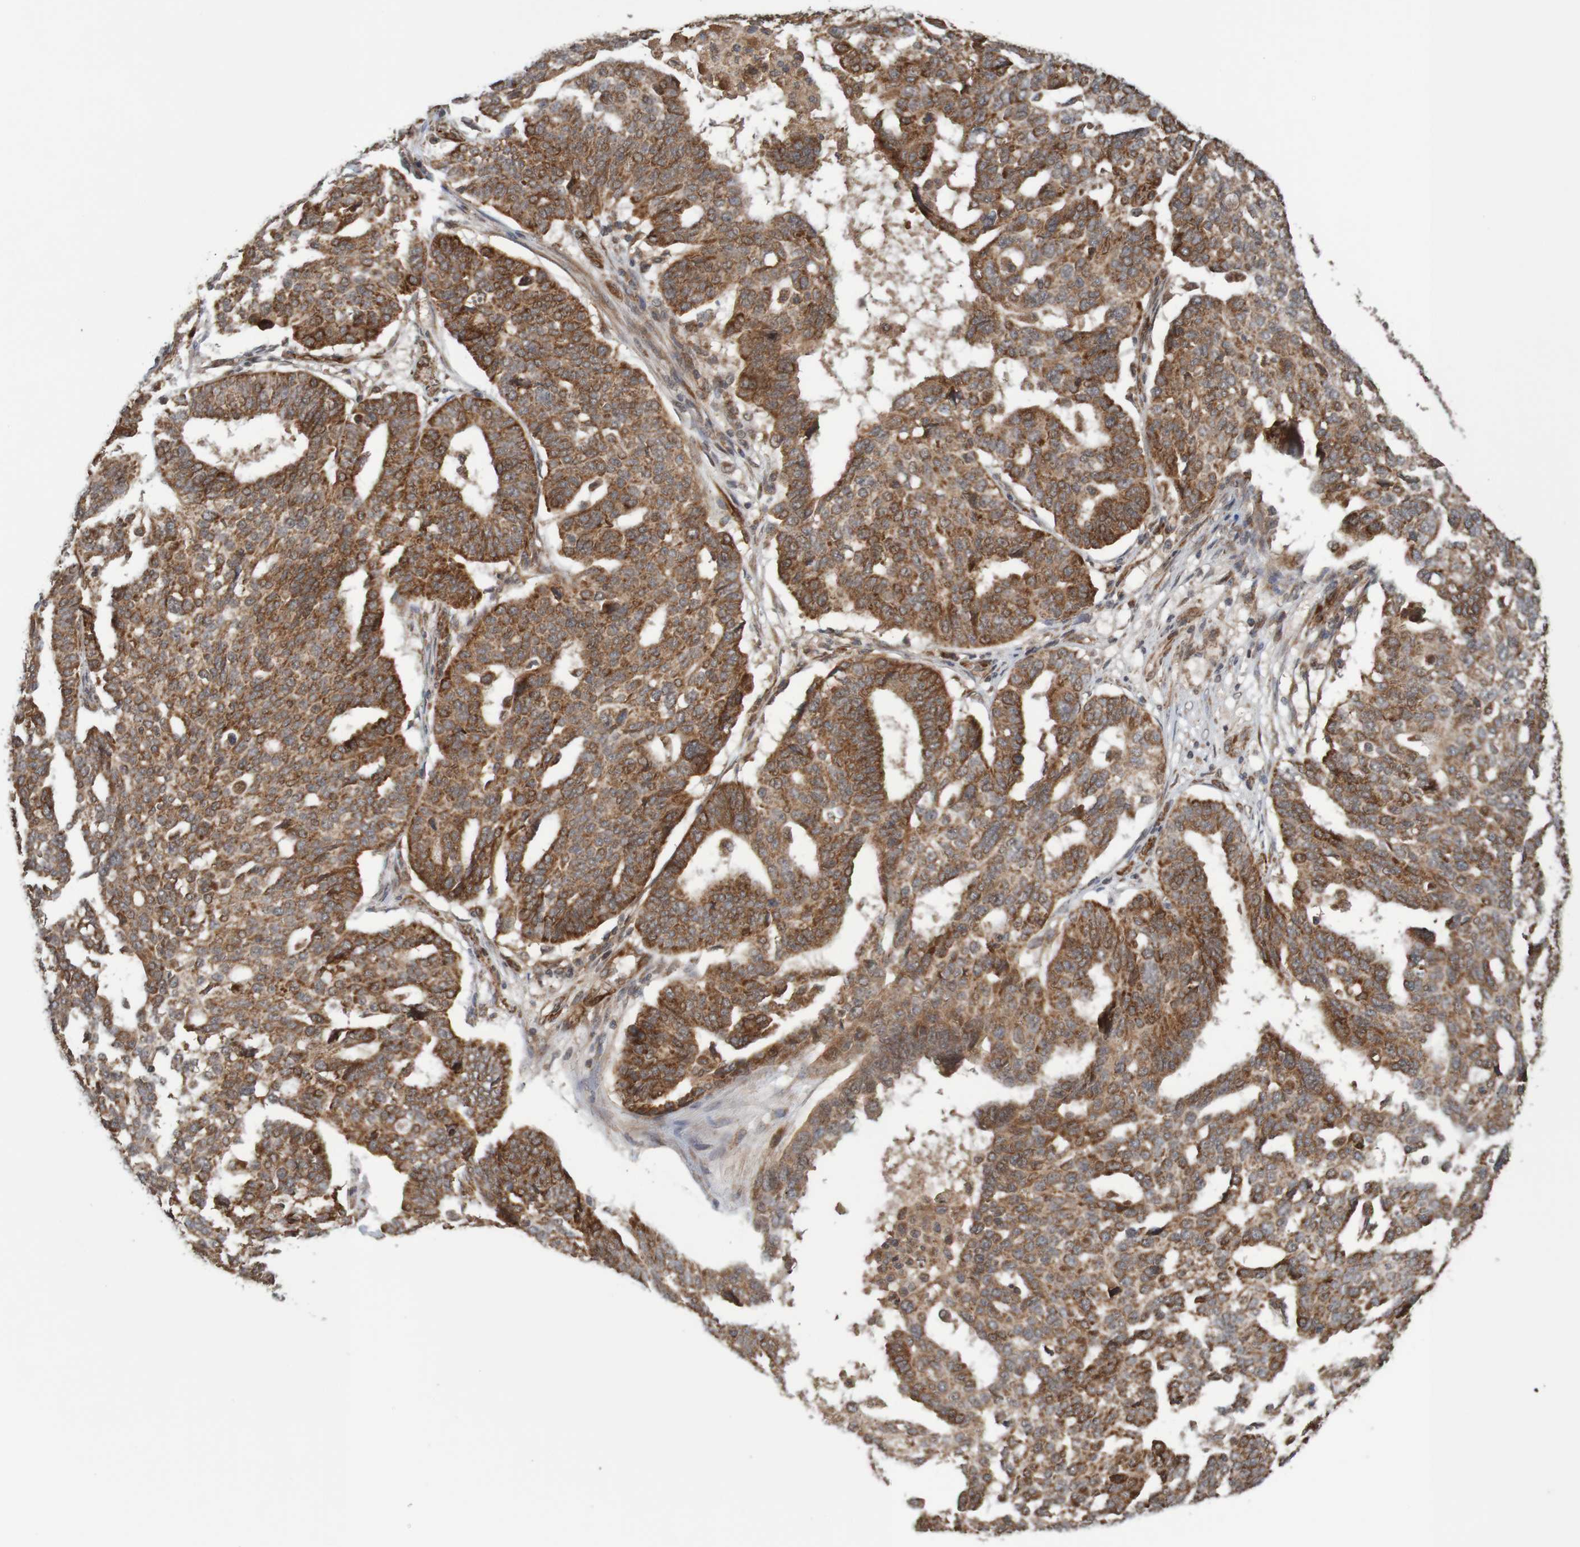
{"staining": {"intensity": "moderate", "quantity": ">75%", "location": "cytoplasmic/membranous"}, "tissue": "ovarian cancer", "cell_type": "Tumor cells", "image_type": "cancer", "snomed": [{"axis": "morphology", "description": "Cystadenocarcinoma, serous, NOS"}, {"axis": "topography", "description": "Ovary"}], "caption": "Human ovarian serous cystadenocarcinoma stained with a protein marker shows moderate staining in tumor cells.", "gene": "MRPL52", "patient": {"sex": "female", "age": 59}}